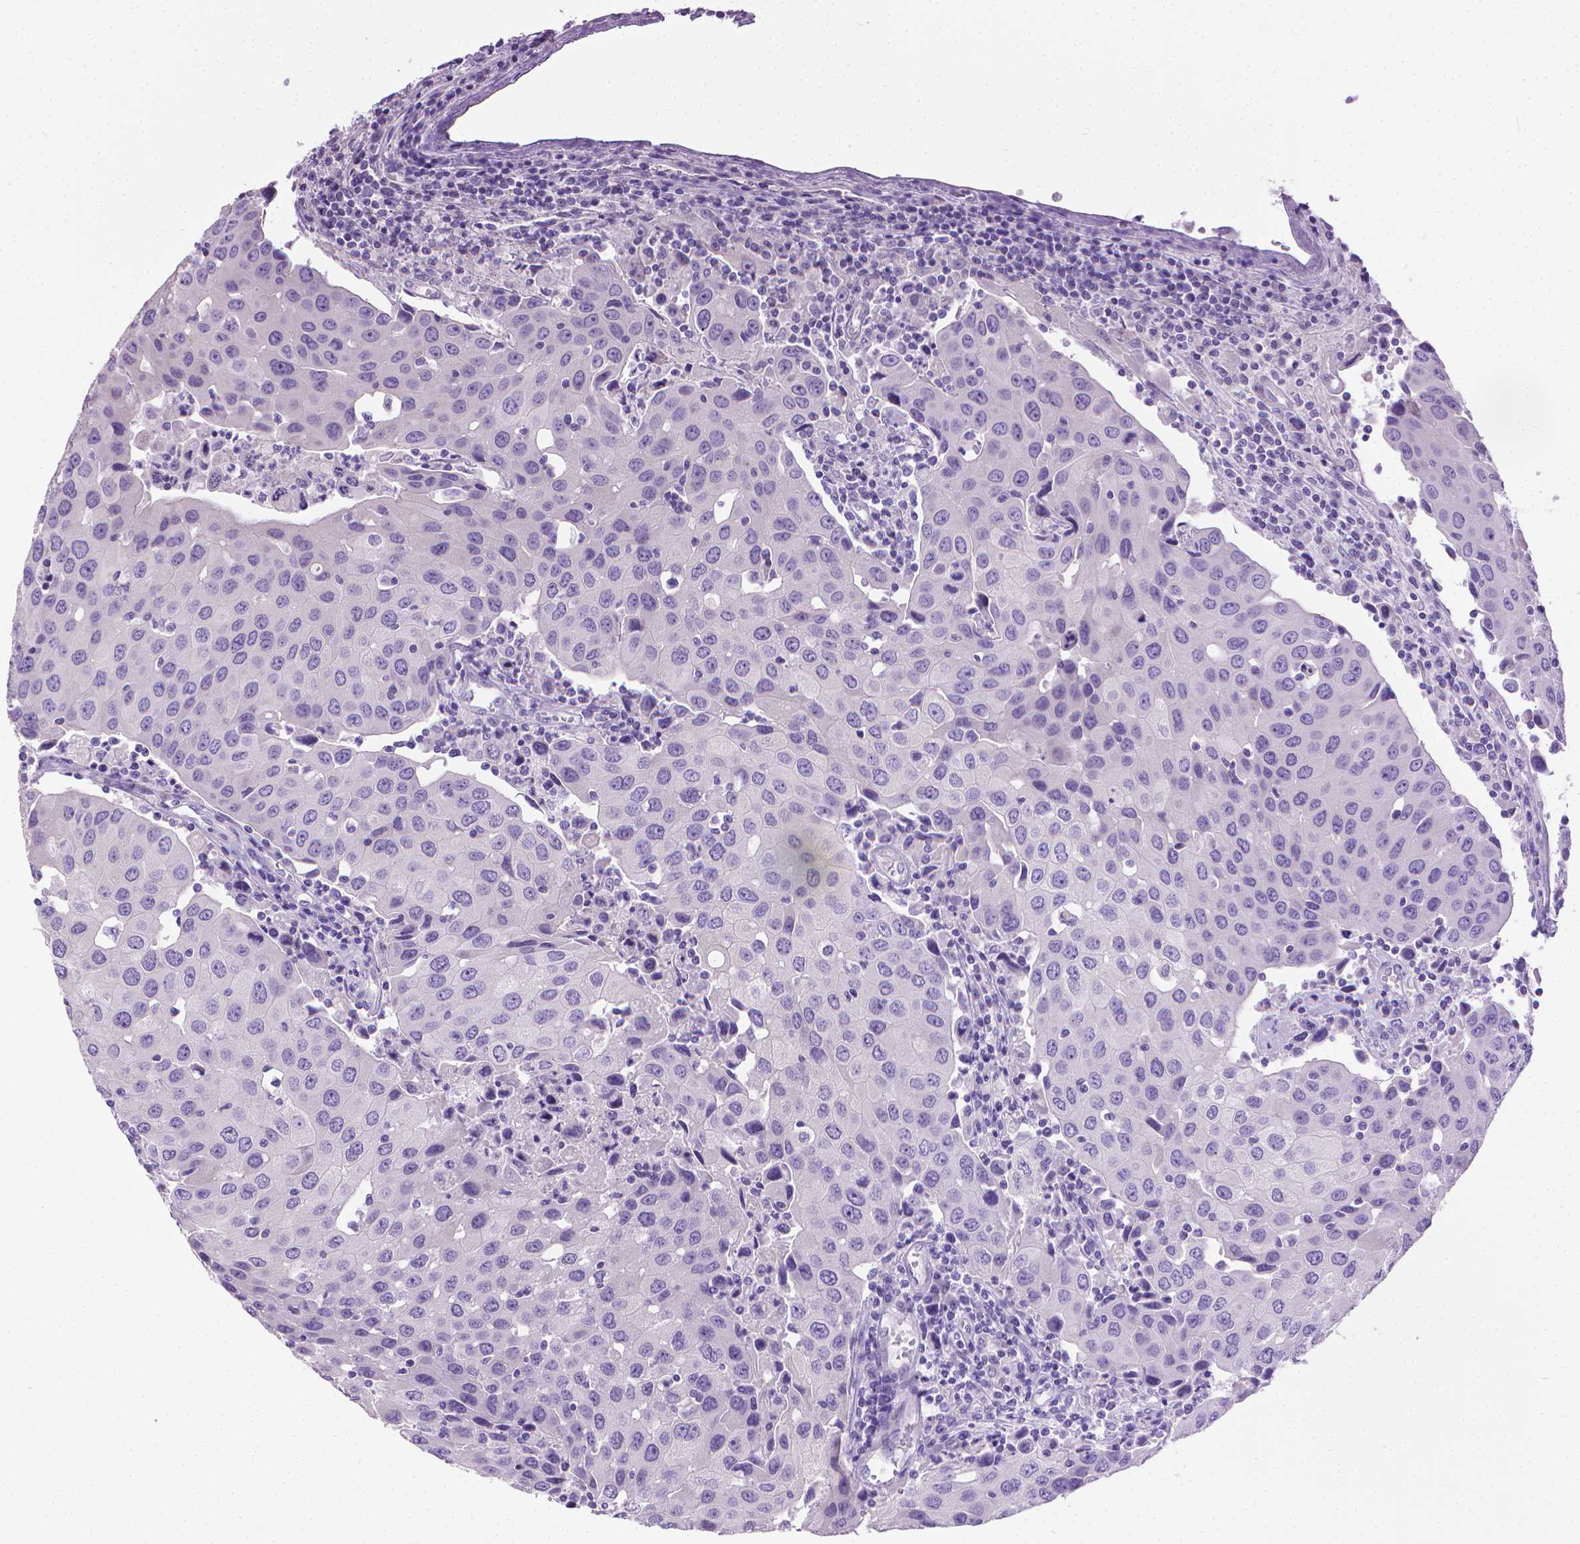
{"staining": {"intensity": "negative", "quantity": "none", "location": "none"}, "tissue": "urothelial cancer", "cell_type": "Tumor cells", "image_type": "cancer", "snomed": [{"axis": "morphology", "description": "Urothelial carcinoma, High grade"}, {"axis": "topography", "description": "Urinary bladder"}], "caption": "This is an immunohistochemistry (IHC) image of urothelial cancer. There is no expression in tumor cells.", "gene": "PNMA2", "patient": {"sex": "female", "age": 85}}